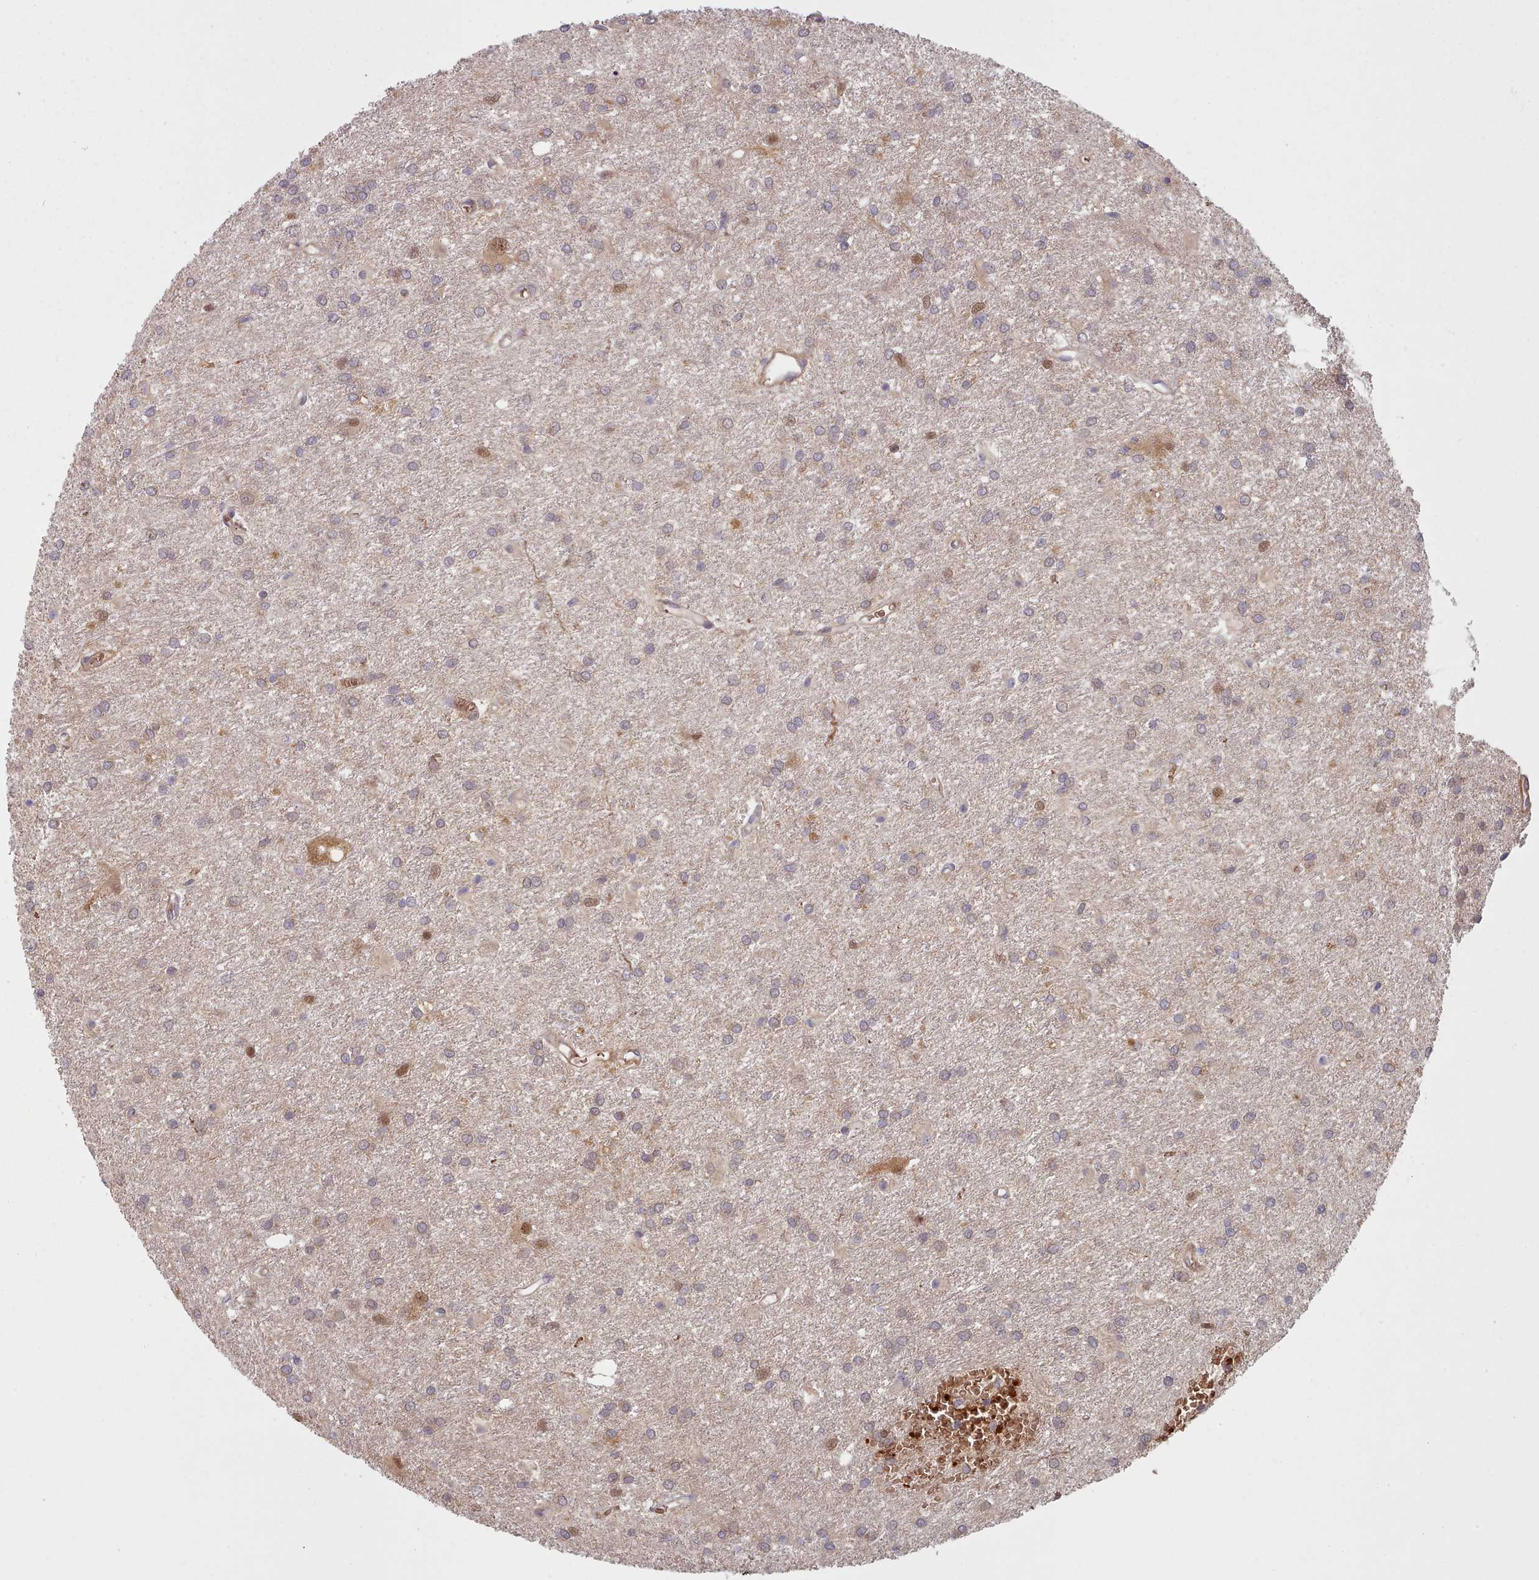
{"staining": {"intensity": "moderate", "quantity": "<25%", "location": "cytoplasmic/membranous,nuclear"}, "tissue": "glioma", "cell_type": "Tumor cells", "image_type": "cancer", "snomed": [{"axis": "morphology", "description": "Glioma, malignant, High grade"}, {"axis": "topography", "description": "Brain"}], "caption": "DAB immunohistochemical staining of human high-grade glioma (malignant) displays moderate cytoplasmic/membranous and nuclear protein staining in about <25% of tumor cells.", "gene": "CLNS1A", "patient": {"sex": "female", "age": 50}}